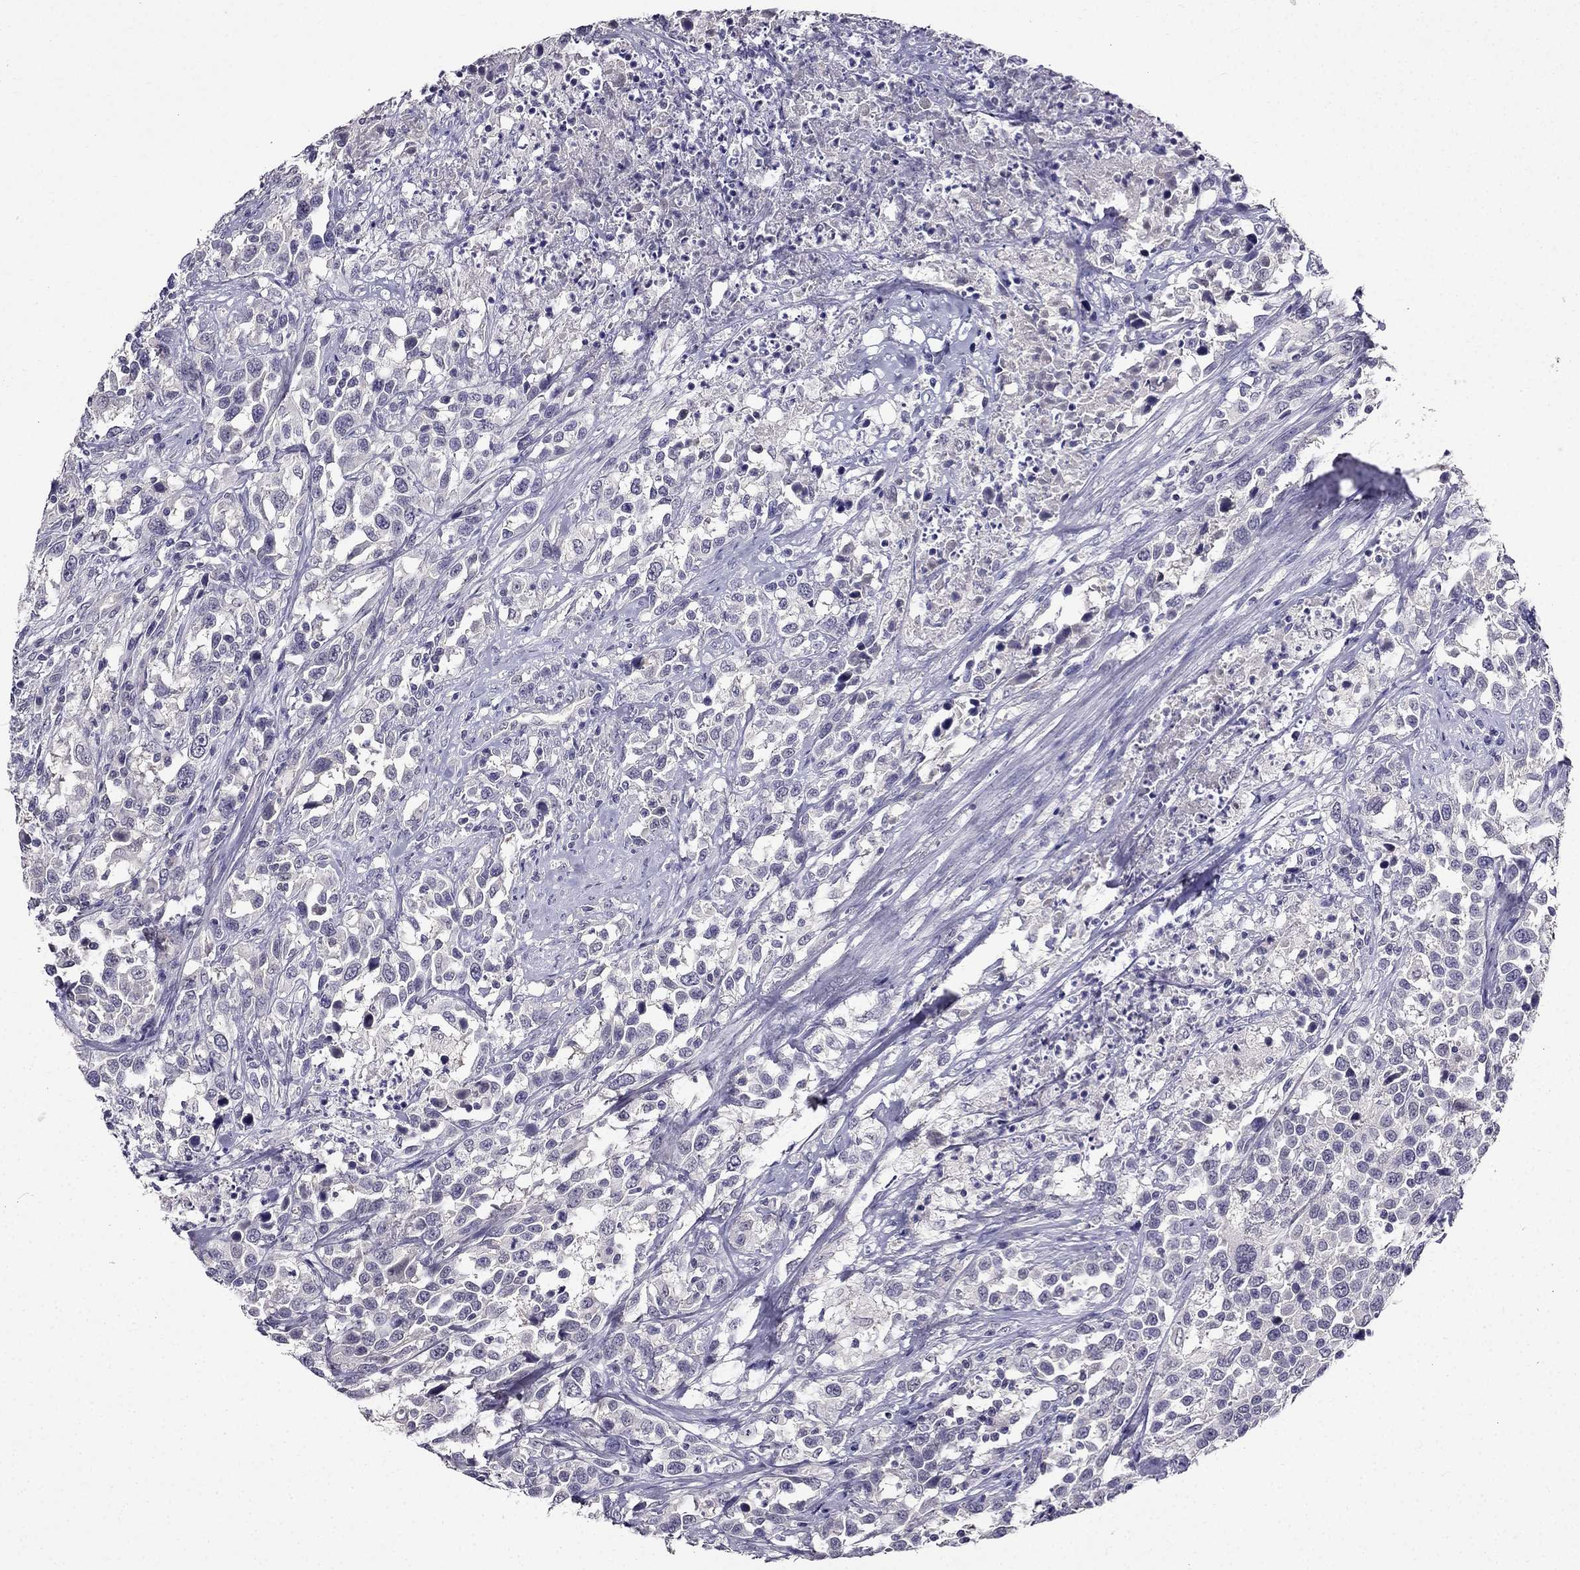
{"staining": {"intensity": "negative", "quantity": "none", "location": "none"}, "tissue": "urothelial cancer", "cell_type": "Tumor cells", "image_type": "cancer", "snomed": [{"axis": "morphology", "description": "Urothelial carcinoma, NOS"}, {"axis": "morphology", "description": "Urothelial carcinoma, High grade"}, {"axis": "topography", "description": "Urinary bladder"}], "caption": "A high-resolution micrograph shows IHC staining of urothelial cancer, which displays no significant positivity in tumor cells.", "gene": "DUSP15", "patient": {"sex": "female", "age": 64}}